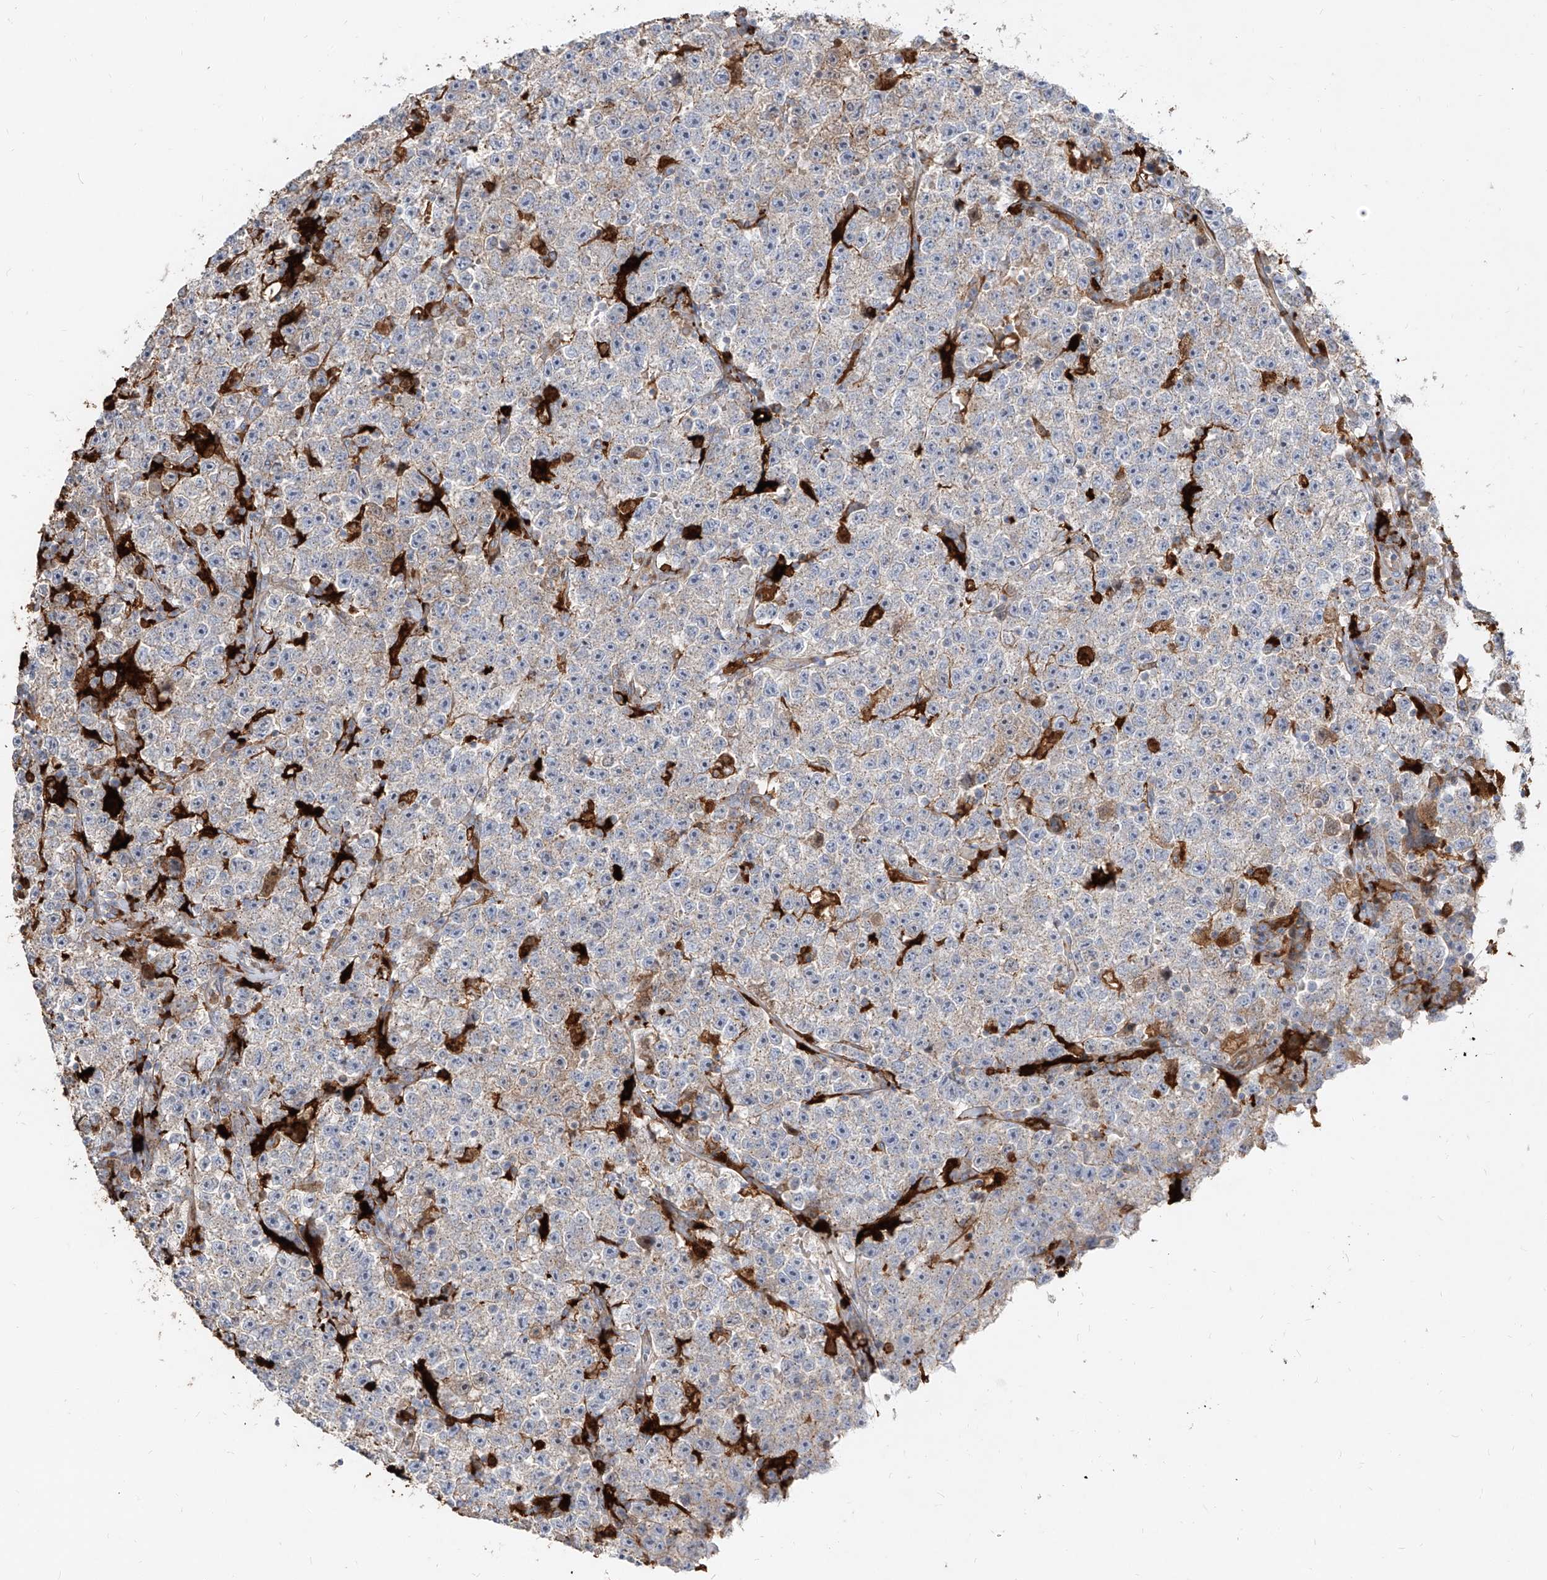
{"staining": {"intensity": "weak", "quantity": "<25%", "location": "cytoplasmic/membranous"}, "tissue": "testis cancer", "cell_type": "Tumor cells", "image_type": "cancer", "snomed": [{"axis": "morphology", "description": "Seminoma, NOS"}, {"axis": "topography", "description": "Testis"}], "caption": "A micrograph of testis cancer (seminoma) stained for a protein shows no brown staining in tumor cells.", "gene": "KYNU", "patient": {"sex": "male", "age": 22}}